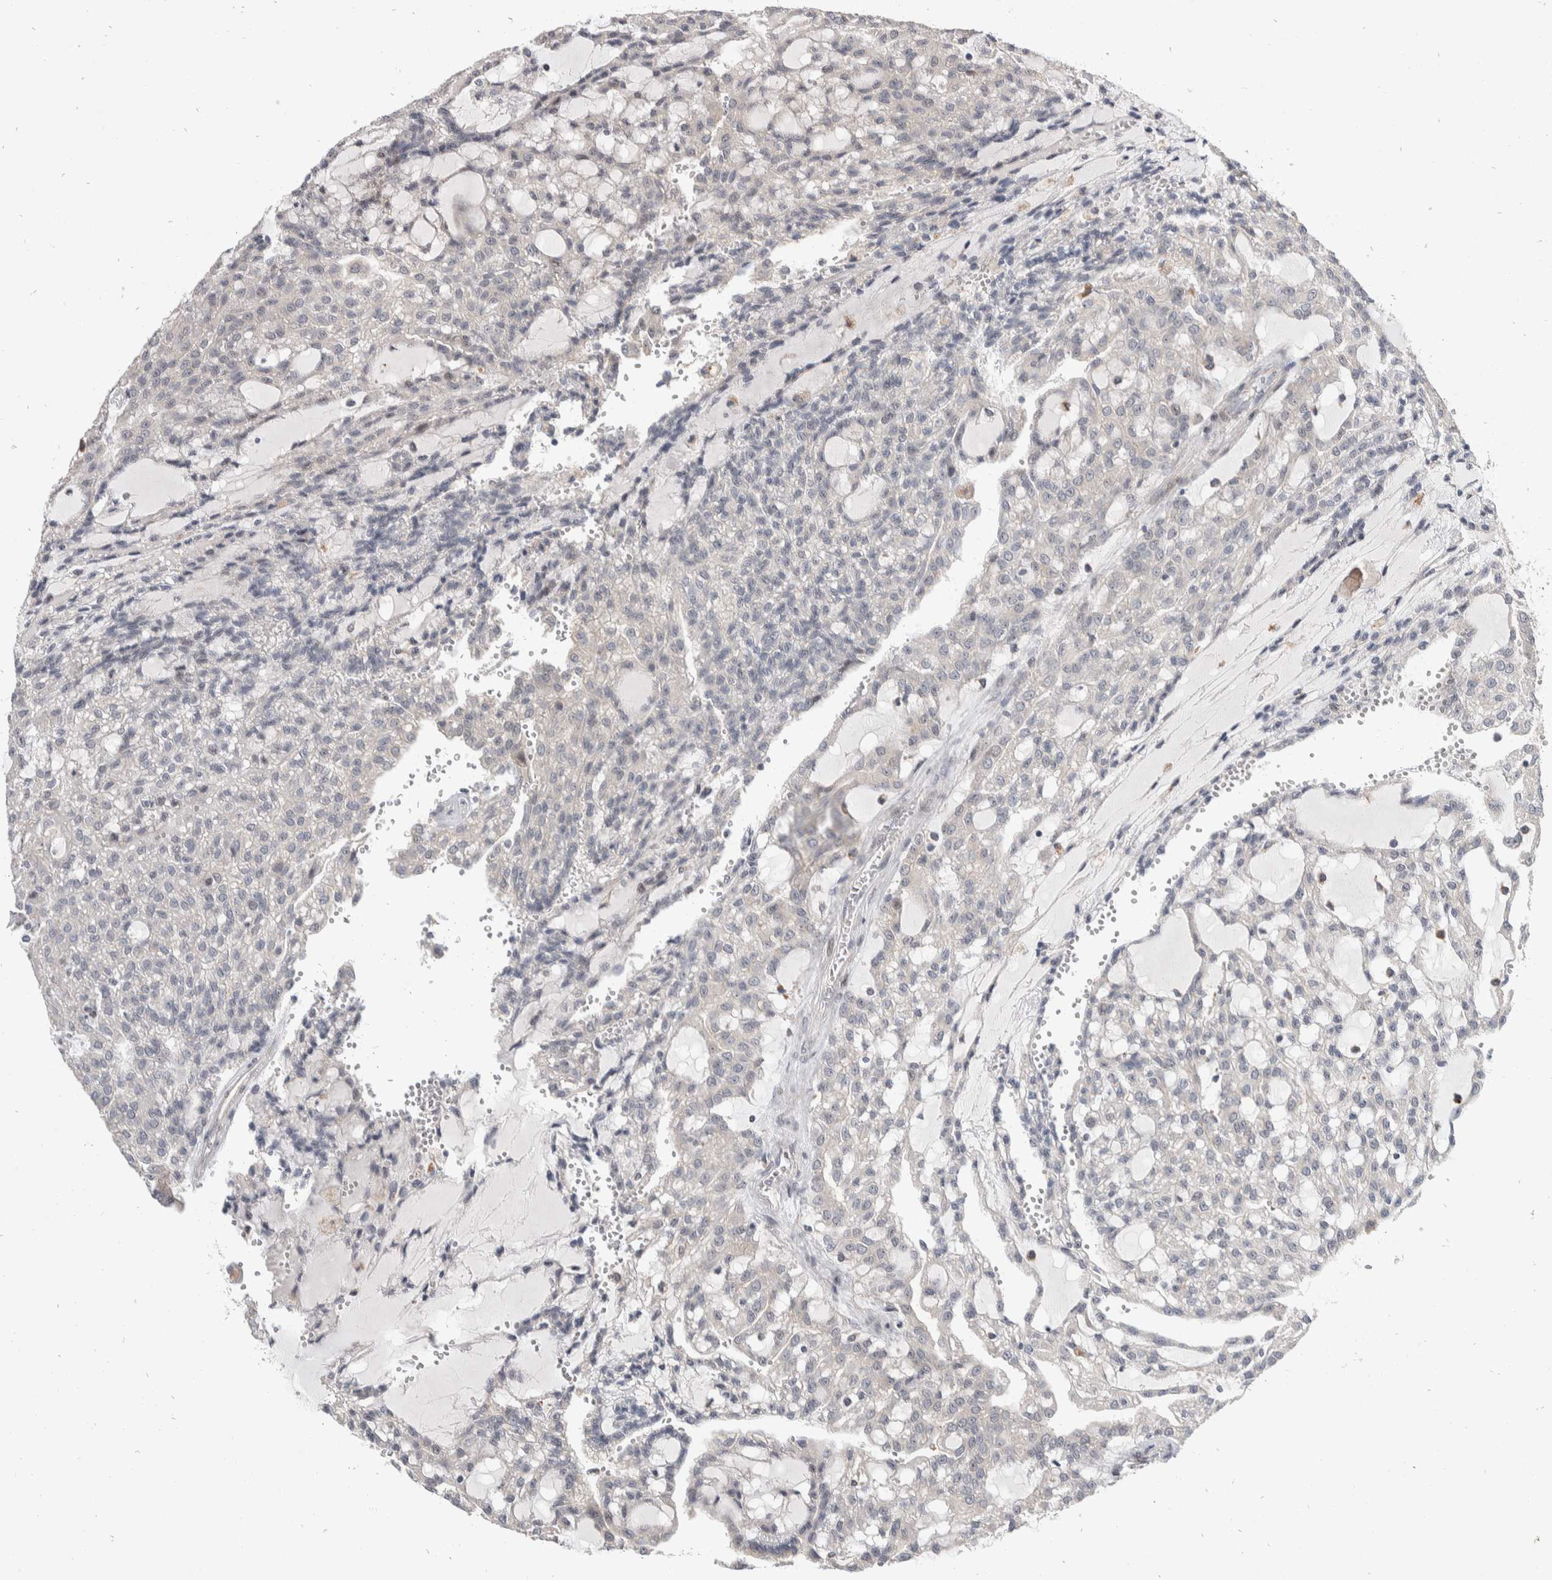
{"staining": {"intensity": "negative", "quantity": "none", "location": "none"}, "tissue": "renal cancer", "cell_type": "Tumor cells", "image_type": "cancer", "snomed": [{"axis": "morphology", "description": "Adenocarcinoma, NOS"}, {"axis": "topography", "description": "Kidney"}], "caption": "DAB (3,3'-diaminobenzidine) immunohistochemical staining of renal cancer (adenocarcinoma) reveals no significant expression in tumor cells. The staining was performed using DAB to visualize the protein expression in brown, while the nuclei were stained in blue with hematoxylin (Magnification: 20x).", "gene": "ZNF703", "patient": {"sex": "male", "age": 63}}